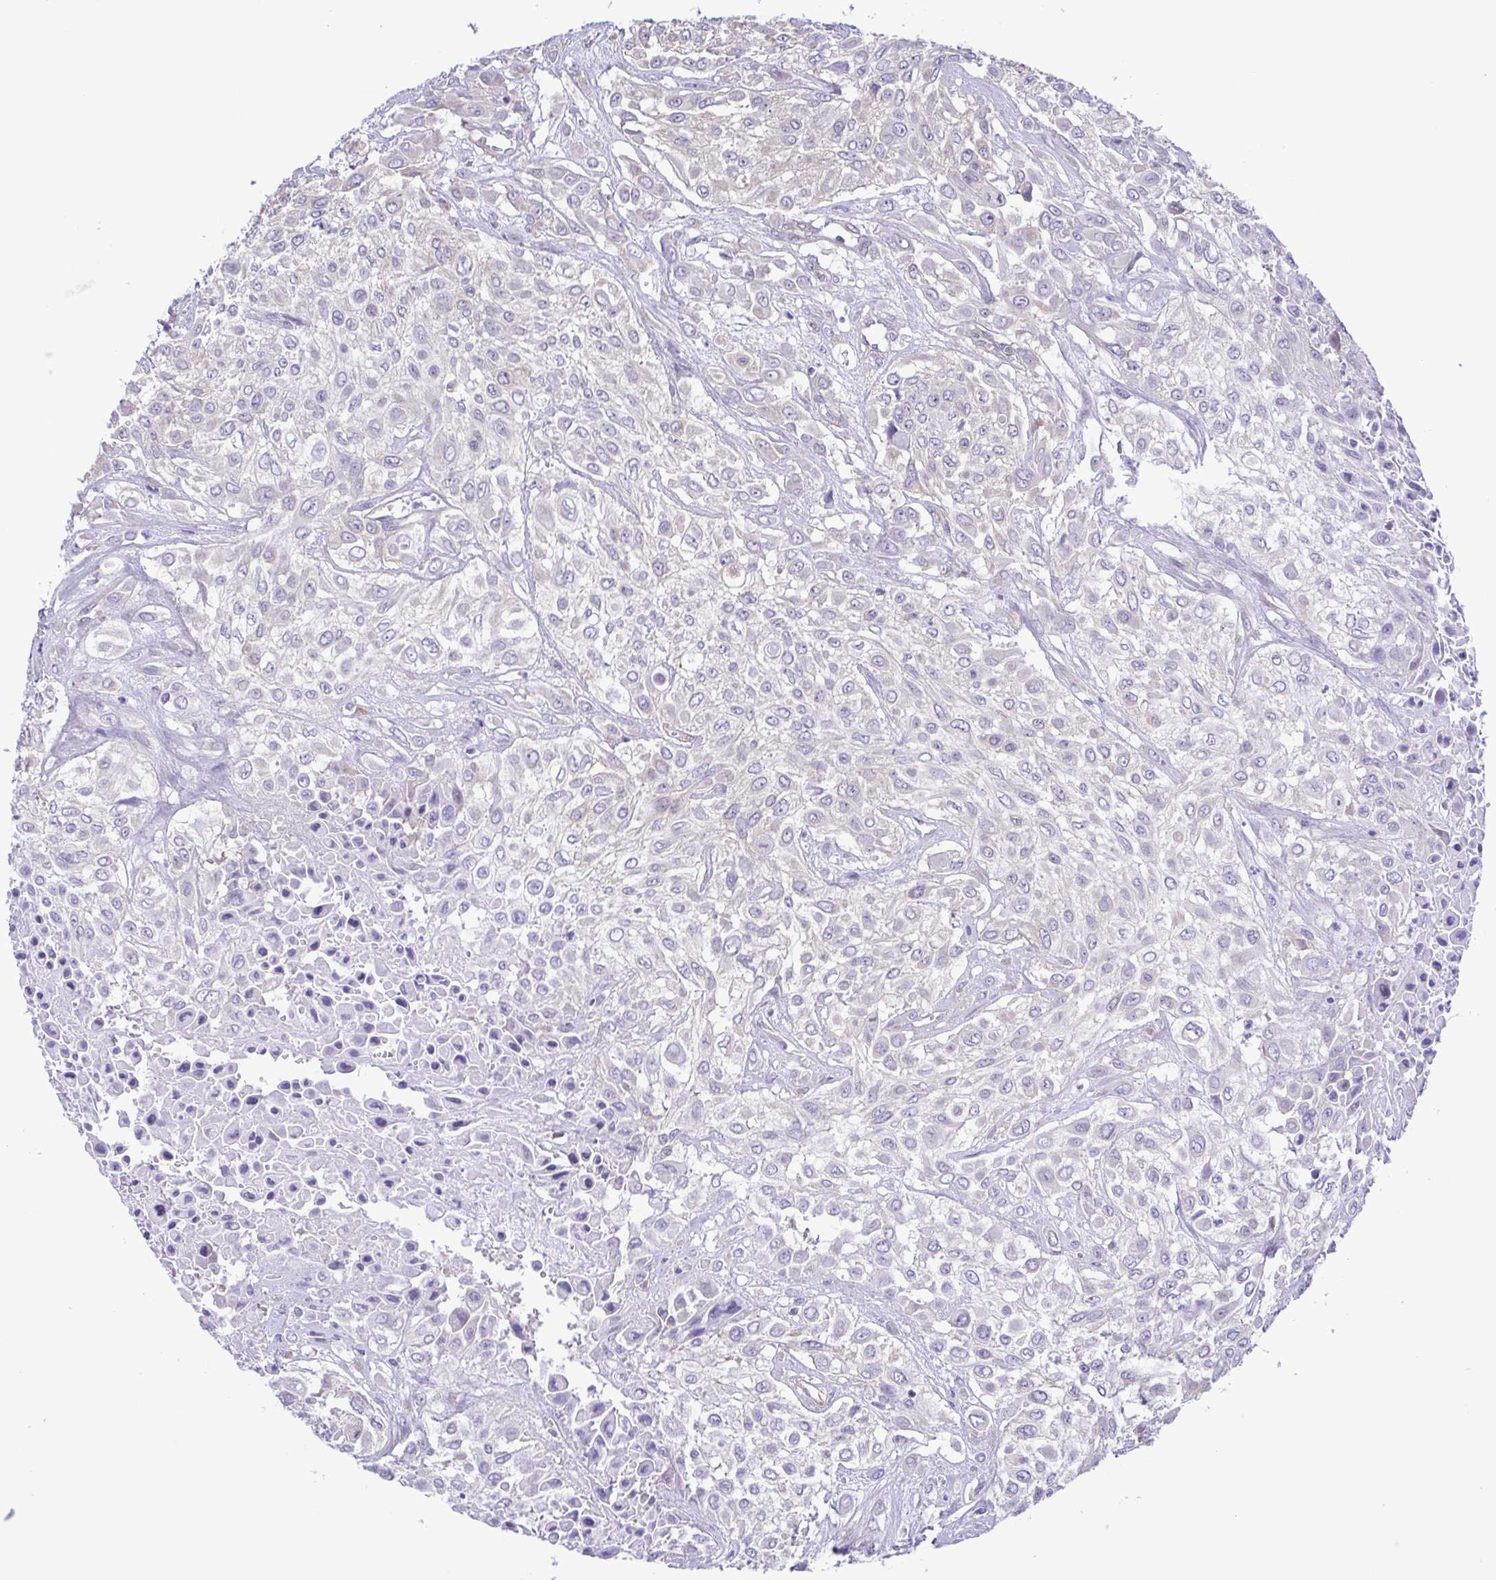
{"staining": {"intensity": "negative", "quantity": "none", "location": "none"}, "tissue": "urothelial cancer", "cell_type": "Tumor cells", "image_type": "cancer", "snomed": [{"axis": "morphology", "description": "Urothelial carcinoma, High grade"}, {"axis": "topography", "description": "Urinary bladder"}], "caption": "DAB immunohistochemical staining of urothelial cancer shows no significant staining in tumor cells. (DAB IHC visualized using brightfield microscopy, high magnification).", "gene": "TNNI3", "patient": {"sex": "male", "age": 57}}